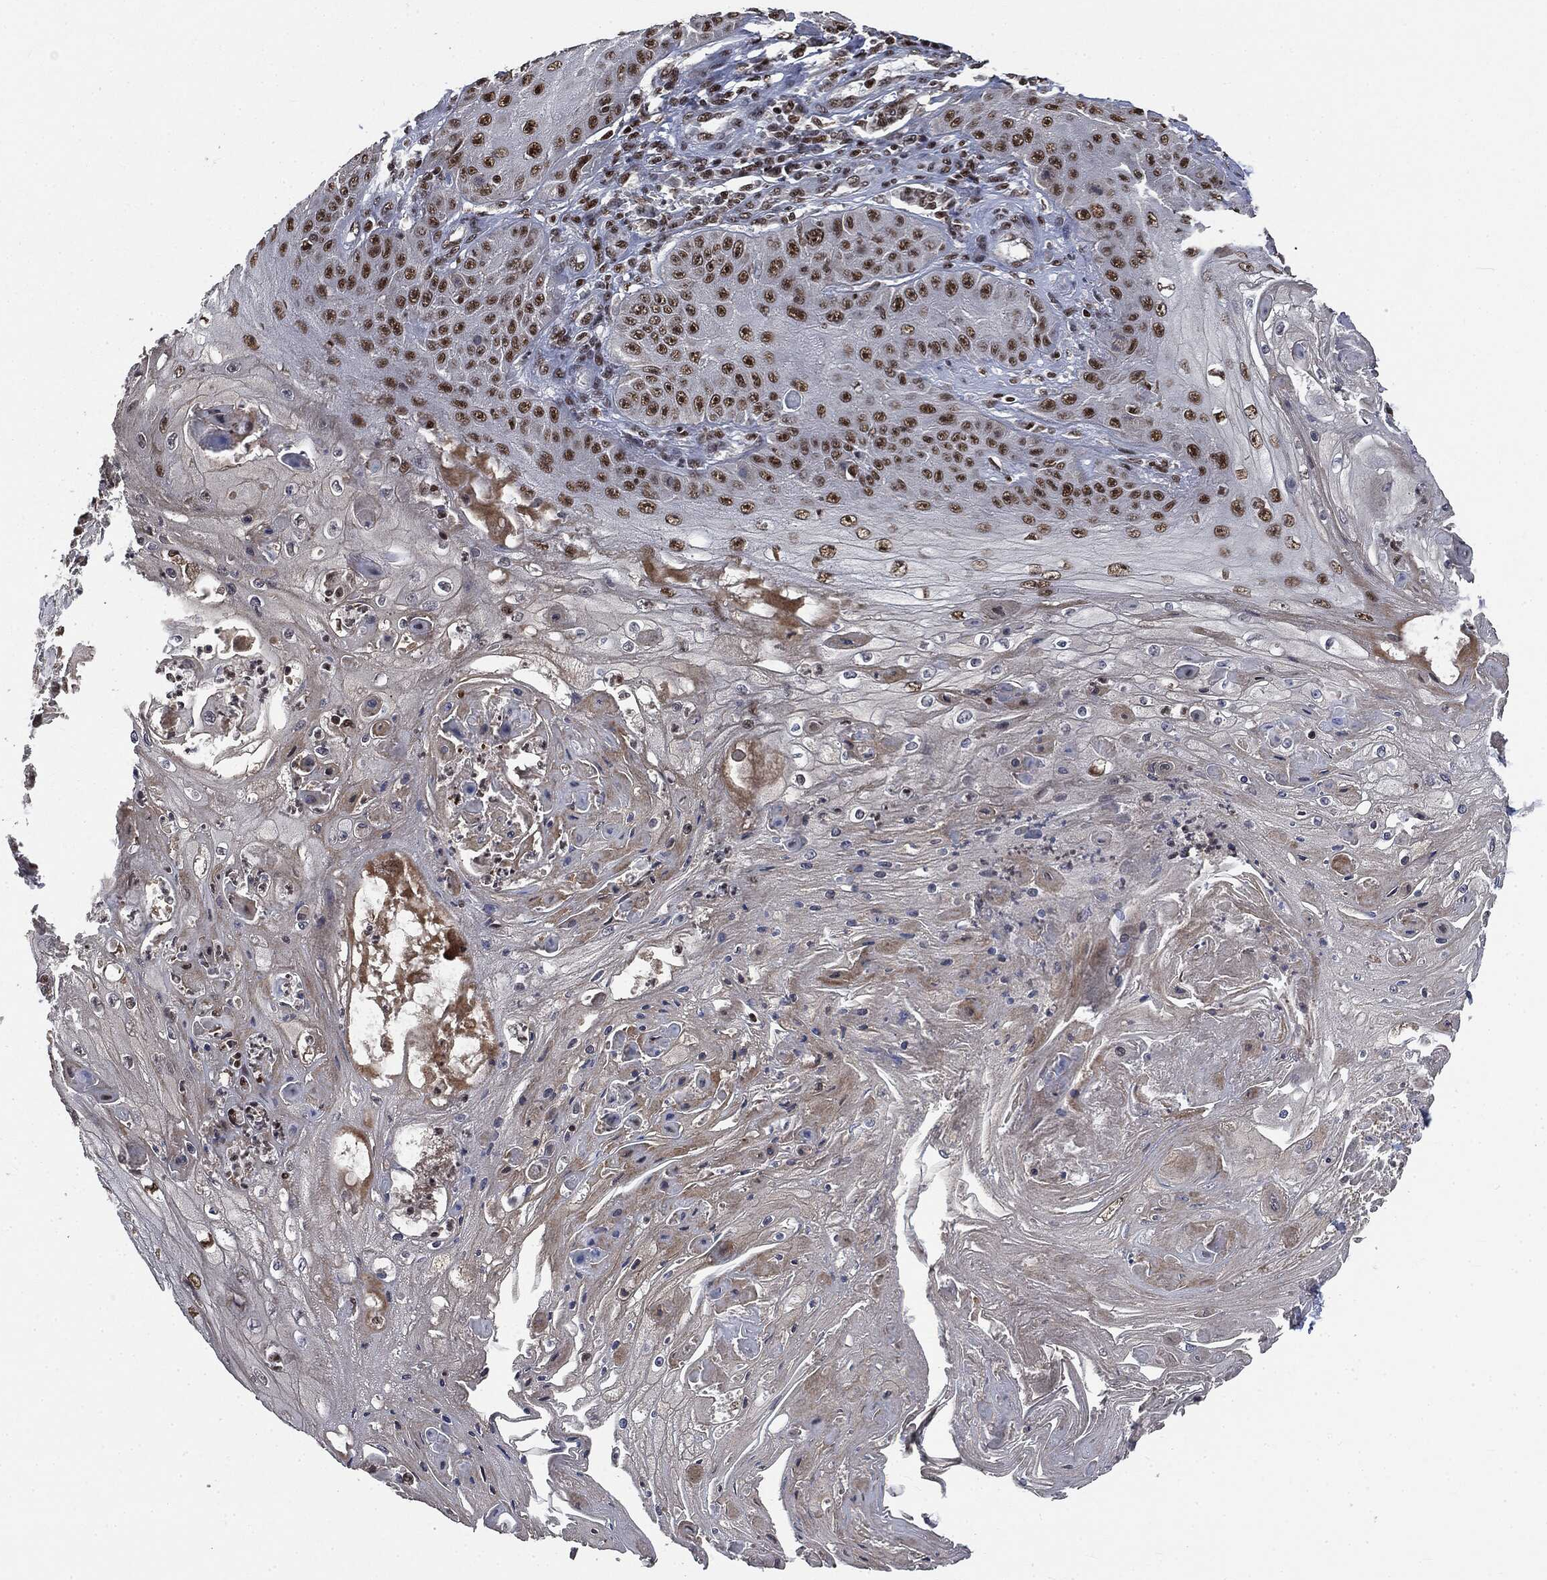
{"staining": {"intensity": "strong", "quantity": ">75%", "location": "nuclear"}, "tissue": "skin cancer", "cell_type": "Tumor cells", "image_type": "cancer", "snomed": [{"axis": "morphology", "description": "Squamous cell carcinoma, NOS"}, {"axis": "topography", "description": "Skin"}], "caption": "The histopathology image displays staining of skin squamous cell carcinoma, revealing strong nuclear protein expression (brown color) within tumor cells.", "gene": "DPH2", "patient": {"sex": "male", "age": 70}}